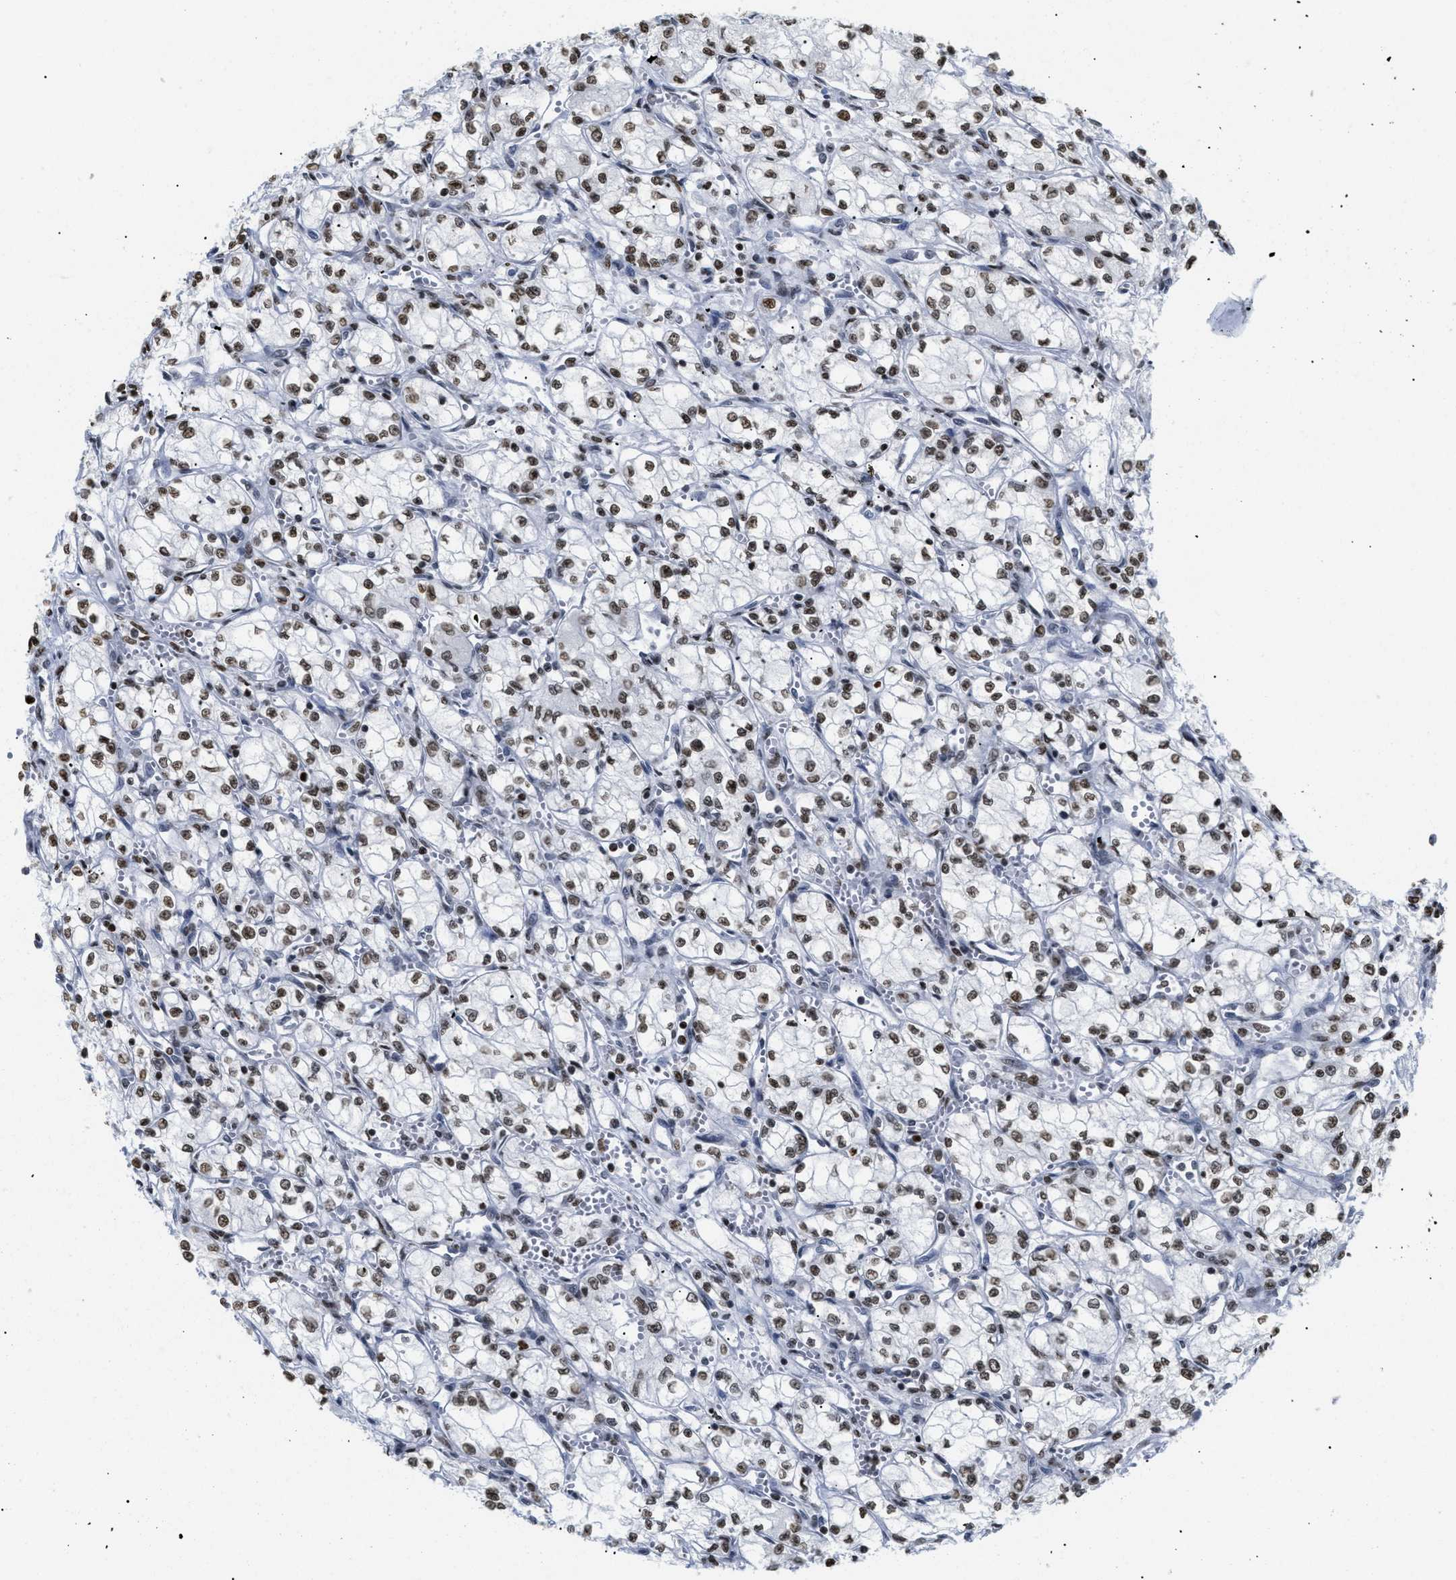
{"staining": {"intensity": "moderate", "quantity": ">75%", "location": "nuclear"}, "tissue": "renal cancer", "cell_type": "Tumor cells", "image_type": "cancer", "snomed": [{"axis": "morphology", "description": "Normal tissue, NOS"}, {"axis": "morphology", "description": "Adenocarcinoma, NOS"}, {"axis": "topography", "description": "Kidney"}], "caption": "Renal adenocarcinoma stained for a protein (brown) displays moderate nuclear positive positivity in approximately >75% of tumor cells.", "gene": "HMGN2", "patient": {"sex": "male", "age": 59}}